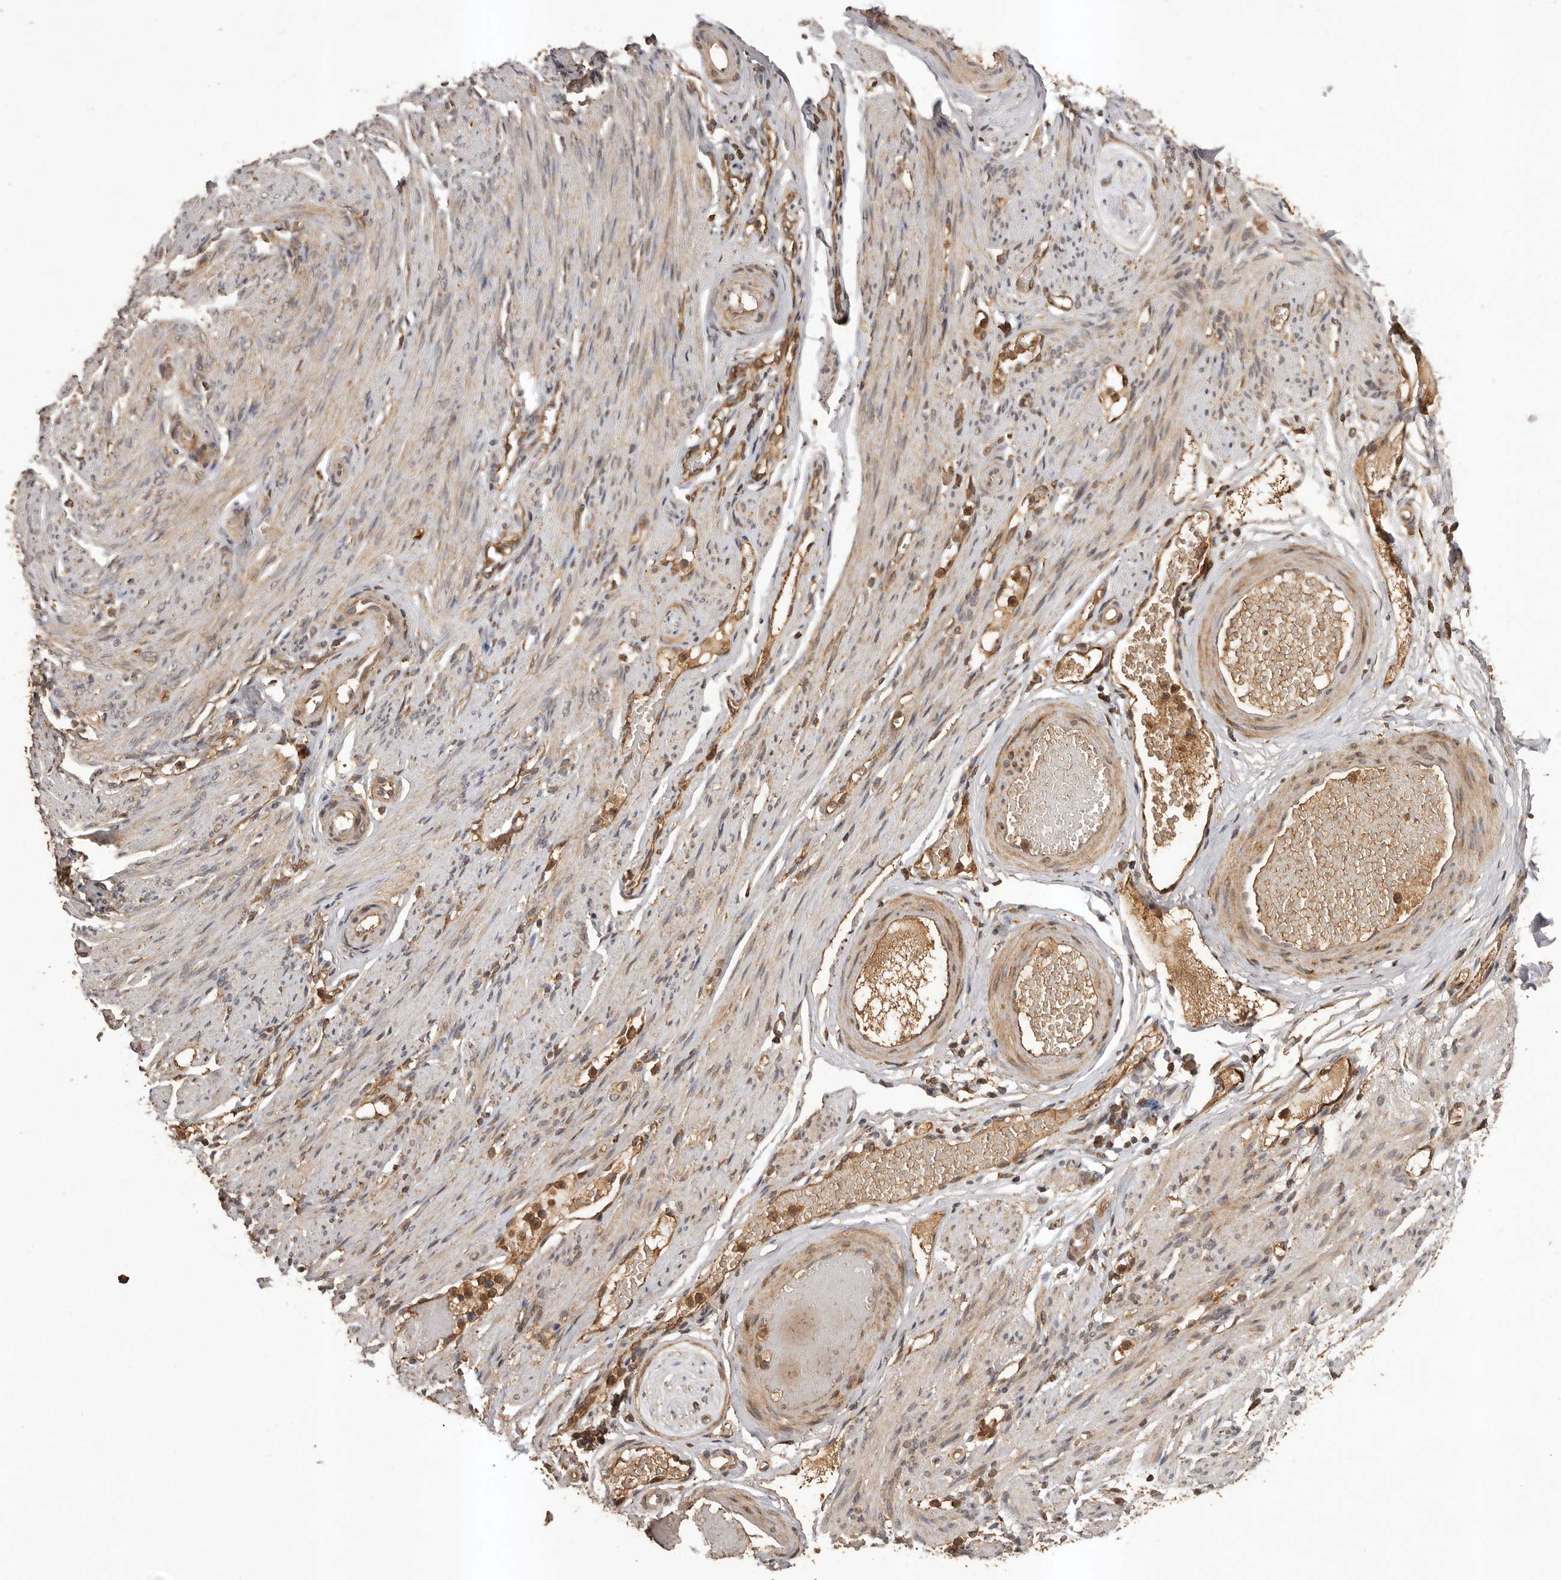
{"staining": {"intensity": "moderate", "quantity": "25%-75%", "location": "cytoplasmic/membranous"}, "tissue": "adipose tissue", "cell_type": "Adipocytes", "image_type": "normal", "snomed": [{"axis": "morphology", "description": "Normal tissue, NOS"}, {"axis": "topography", "description": "Smooth muscle"}, {"axis": "topography", "description": "Peripheral nerve tissue"}], "caption": "Immunohistochemical staining of unremarkable adipose tissue displays medium levels of moderate cytoplasmic/membranous positivity in approximately 25%-75% of adipocytes. The staining was performed using DAB (3,3'-diaminobenzidine), with brown indicating positive protein expression. Nuclei are stained blue with hematoxylin.", "gene": "SLC22A3", "patient": {"sex": "female", "age": 39}}